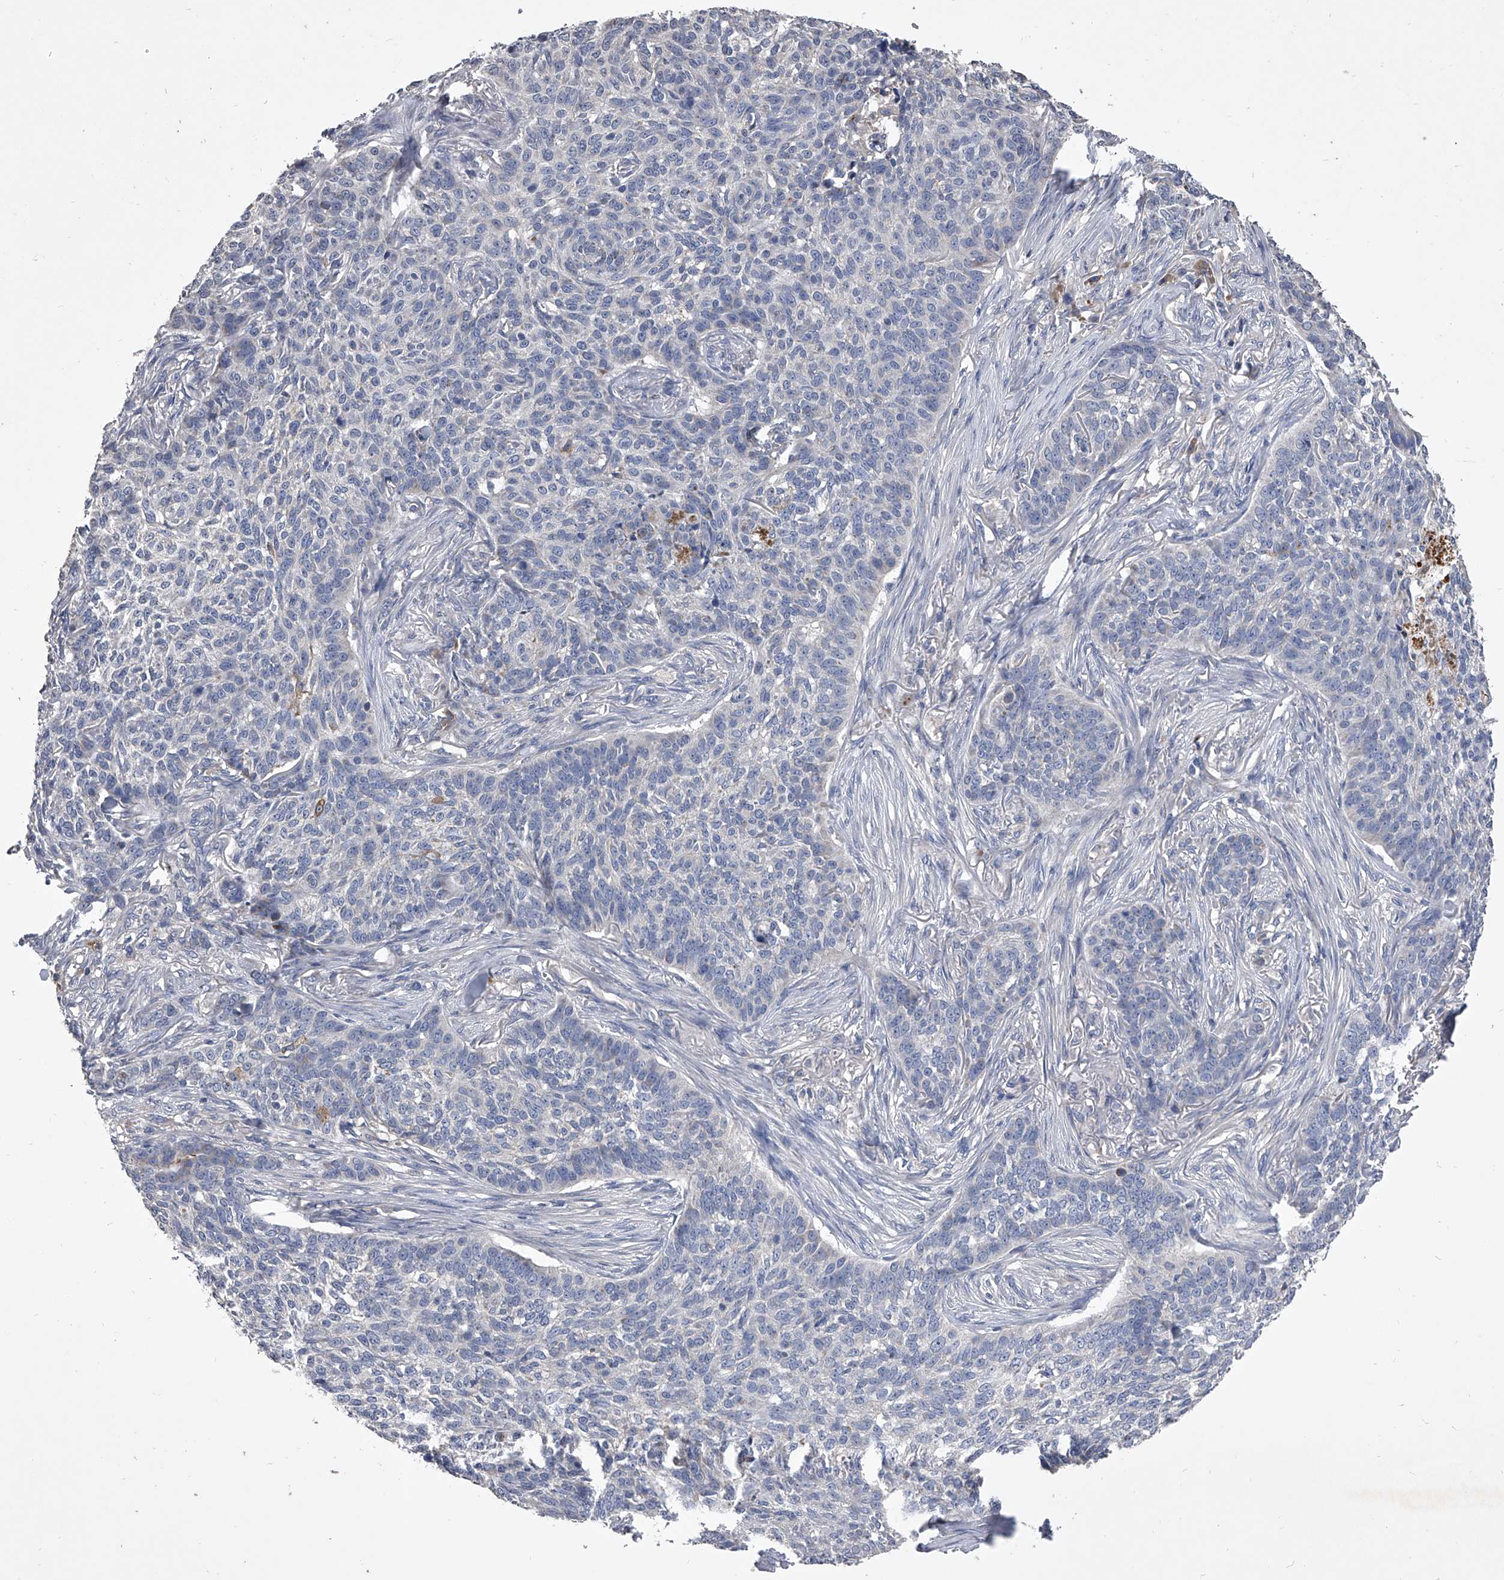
{"staining": {"intensity": "negative", "quantity": "none", "location": "none"}, "tissue": "skin cancer", "cell_type": "Tumor cells", "image_type": "cancer", "snomed": [{"axis": "morphology", "description": "Basal cell carcinoma"}, {"axis": "topography", "description": "Skin"}], "caption": "A high-resolution micrograph shows IHC staining of skin basal cell carcinoma, which displays no significant positivity in tumor cells. (Stains: DAB immunohistochemistry (IHC) with hematoxylin counter stain, Microscopy: brightfield microscopy at high magnification).", "gene": "NRP1", "patient": {"sex": "male", "age": 85}}